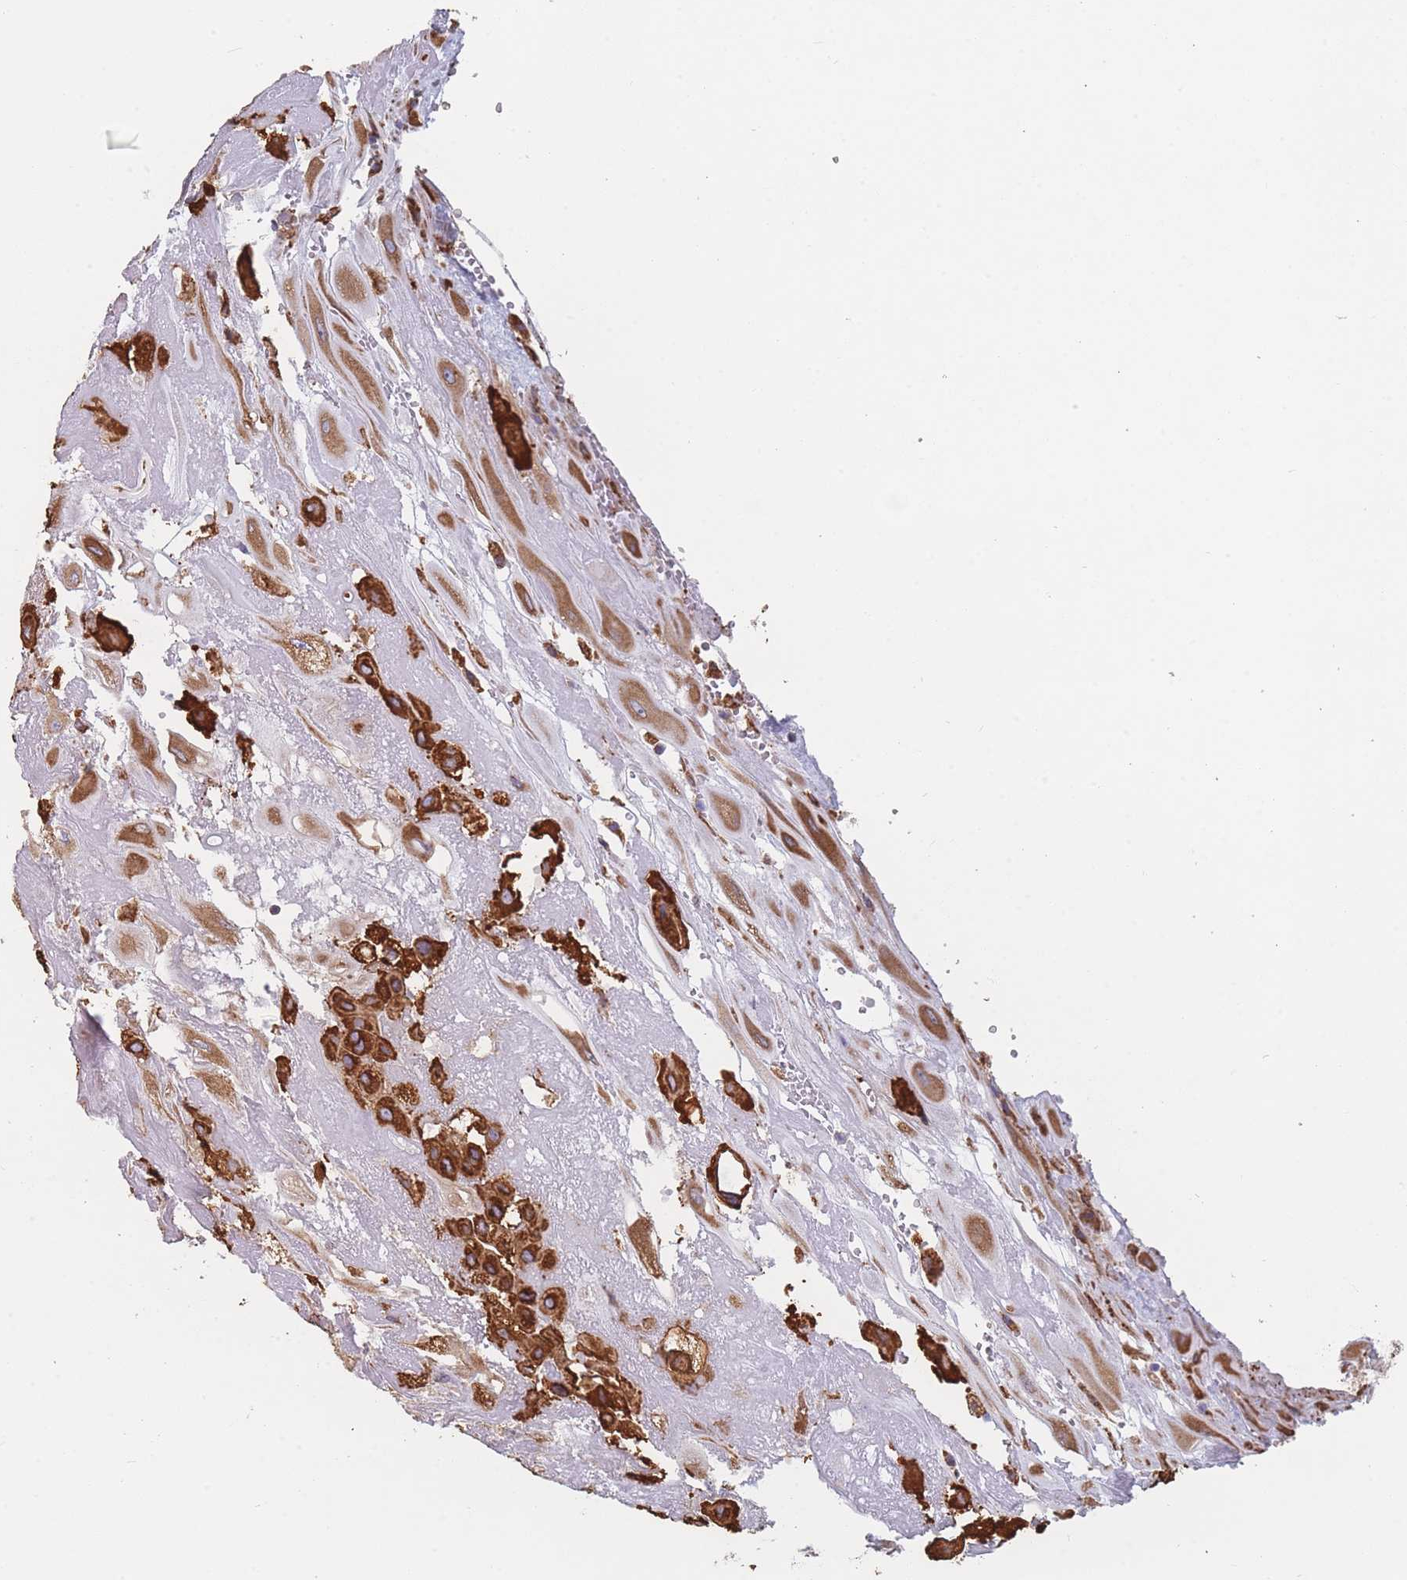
{"staining": {"intensity": "strong", "quantity": ">75%", "location": "cytoplasmic/membranous"}, "tissue": "placenta", "cell_type": "Trophoblastic cells", "image_type": "normal", "snomed": [{"axis": "morphology", "description": "Normal tissue, NOS"}, {"axis": "topography", "description": "Placenta"}], "caption": "A brown stain labels strong cytoplasmic/membranous positivity of a protein in trophoblastic cells of benign placenta. (Stains: DAB in brown, nuclei in blue, Microscopy: brightfield microscopy at high magnification).", "gene": "OR7C2", "patient": {"sex": "female", "age": 32}}